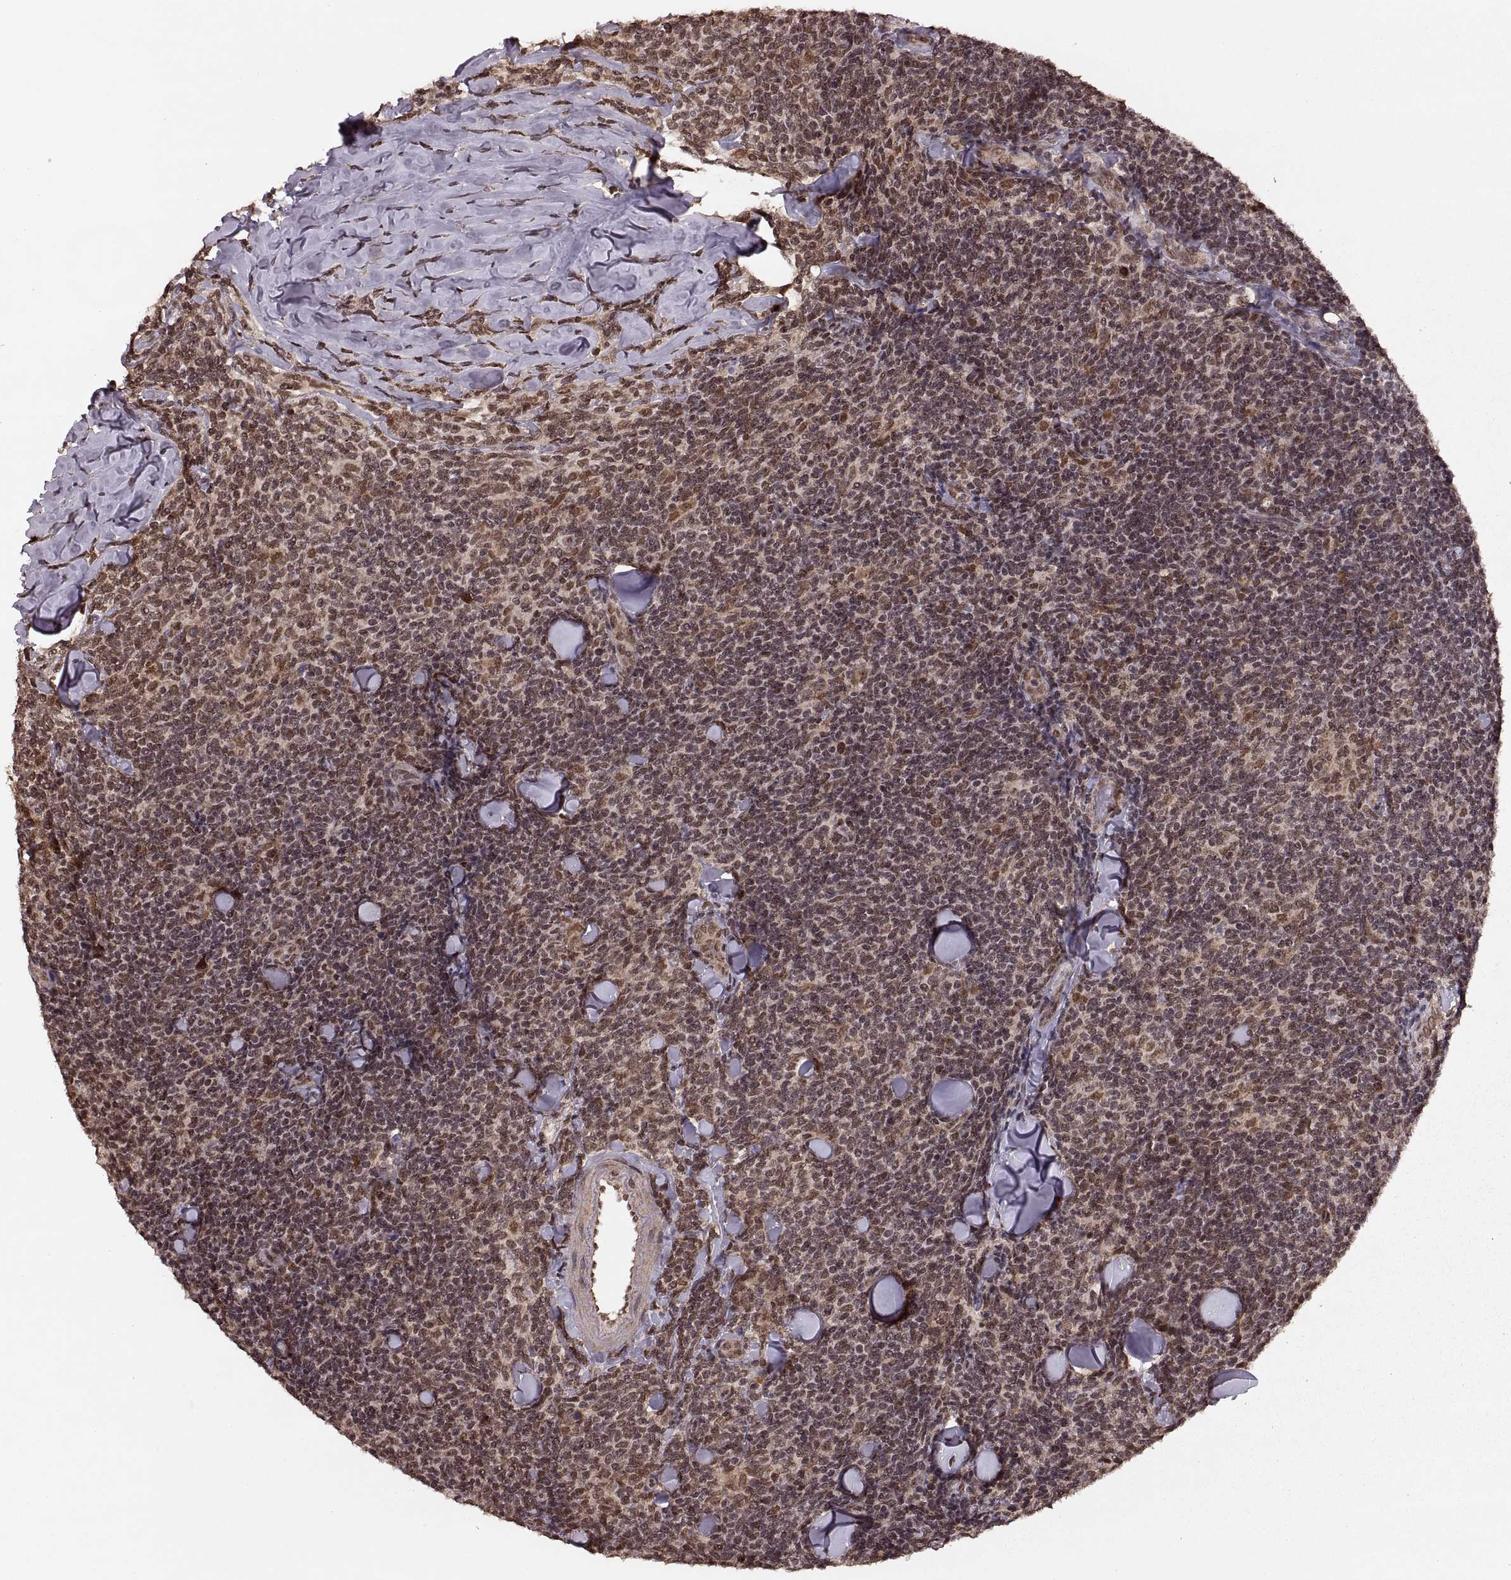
{"staining": {"intensity": "moderate", "quantity": ">75%", "location": "nuclear"}, "tissue": "lymphoma", "cell_type": "Tumor cells", "image_type": "cancer", "snomed": [{"axis": "morphology", "description": "Malignant lymphoma, non-Hodgkin's type, Low grade"}, {"axis": "topography", "description": "Lymph node"}], "caption": "Immunohistochemistry (IHC) (DAB) staining of lymphoma shows moderate nuclear protein staining in about >75% of tumor cells.", "gene": "RFT1", "patient": {"sex": "female", "age": 56}}